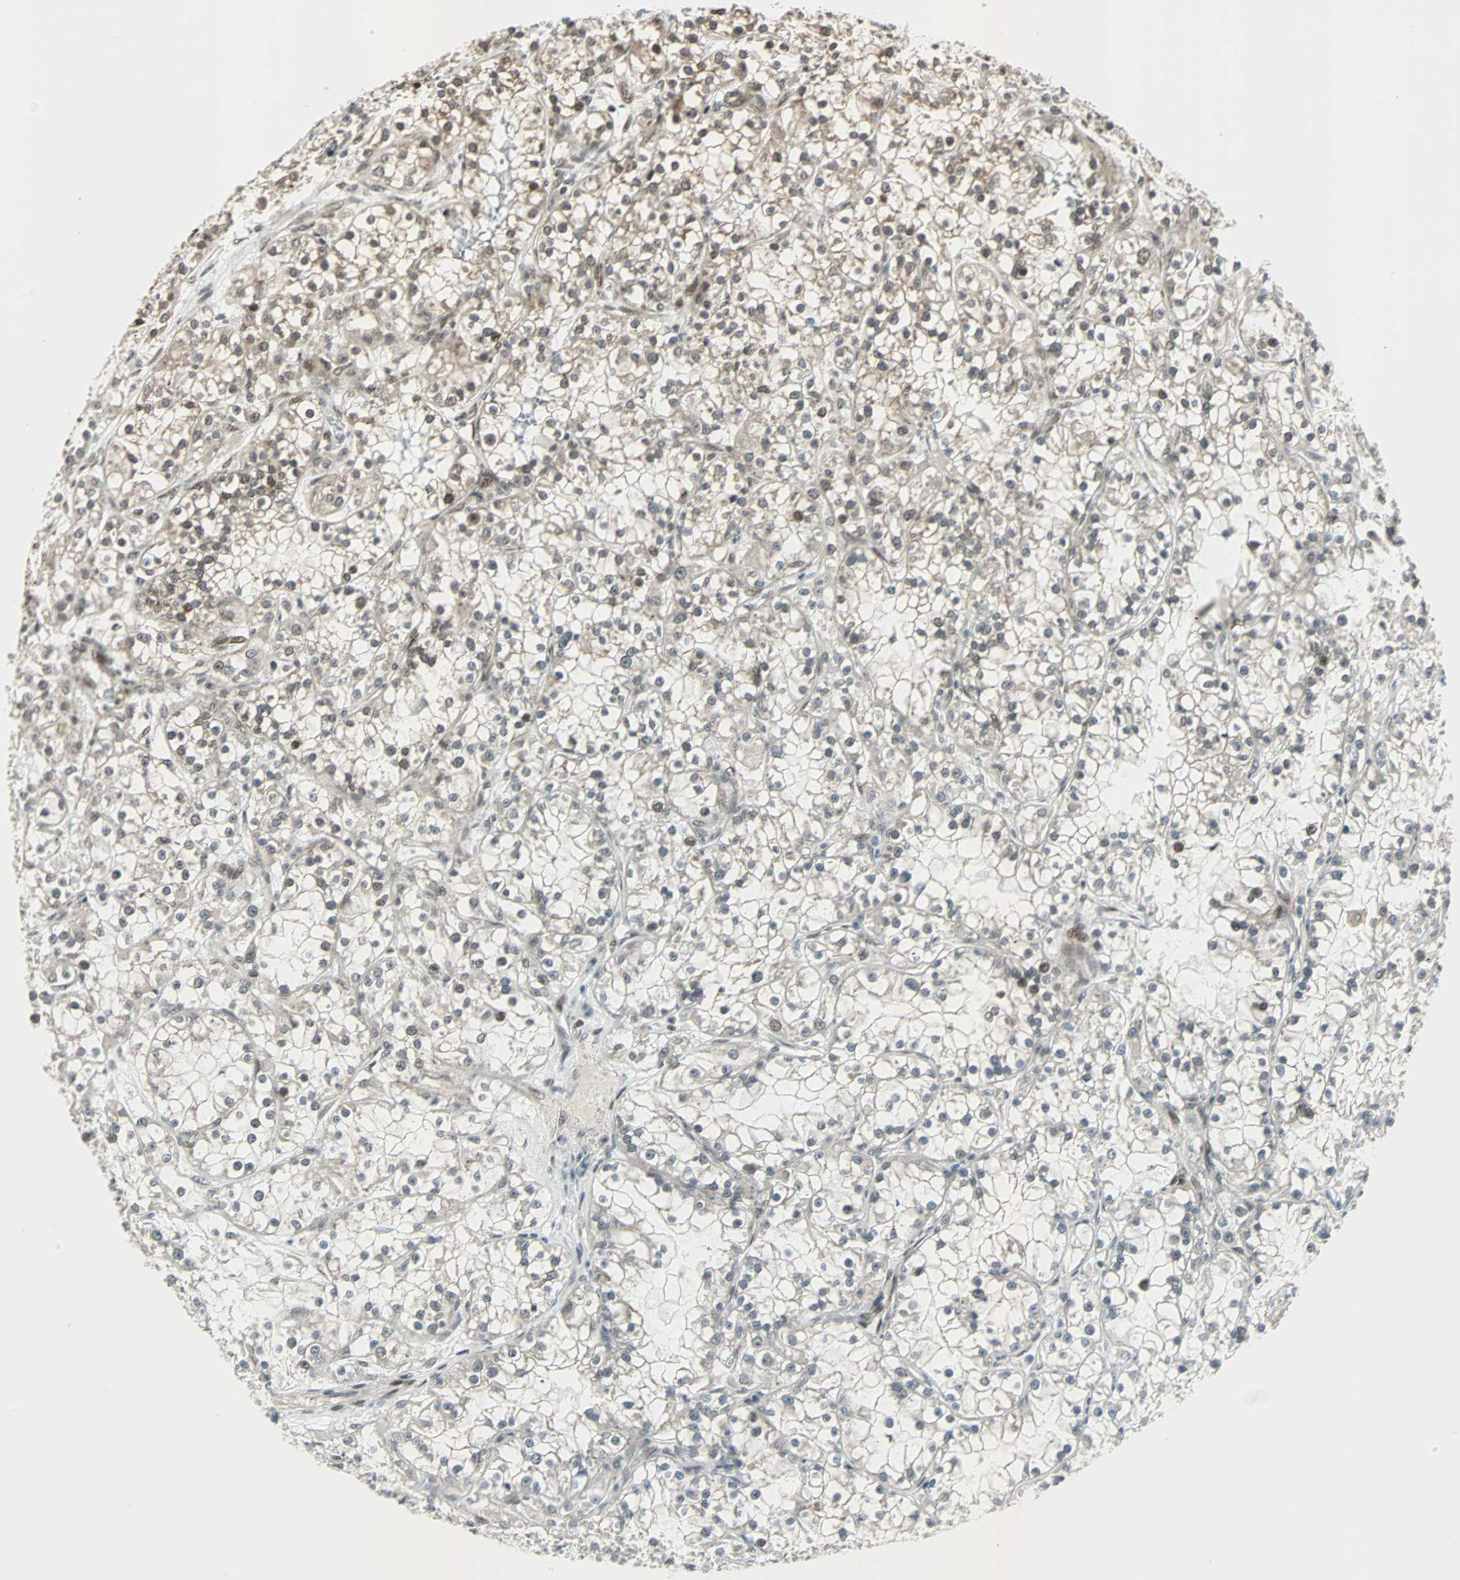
{"staining": {"intensity": "weak", "quantity": "25%-75%", "location": "cytoplasmic/membranous,nuclear"}, "tissue": "renal cancer", "cell_type": "Tumor cells", "image_type": "cancer", "snomed": [{"axis": "morphology", "description": "Adenocarcinoma, NOS"}, {"axis": "topography", "description": "Kidney"}], "caption": "Adenocarcinoma (renal) was stained to show a protein in brown. There is low levels of weak cytoplasmic/membranous and nuclear expression in about 25%-75% of tumor cells. The protein is stained brown, and the nuclei are stained in blue (DAB (3,3'-diaminobenzidine) IHC with brightfield microscopy, high magnification).", "gene": "CBX4", "patient": {"sex": "female", "age": 52}}